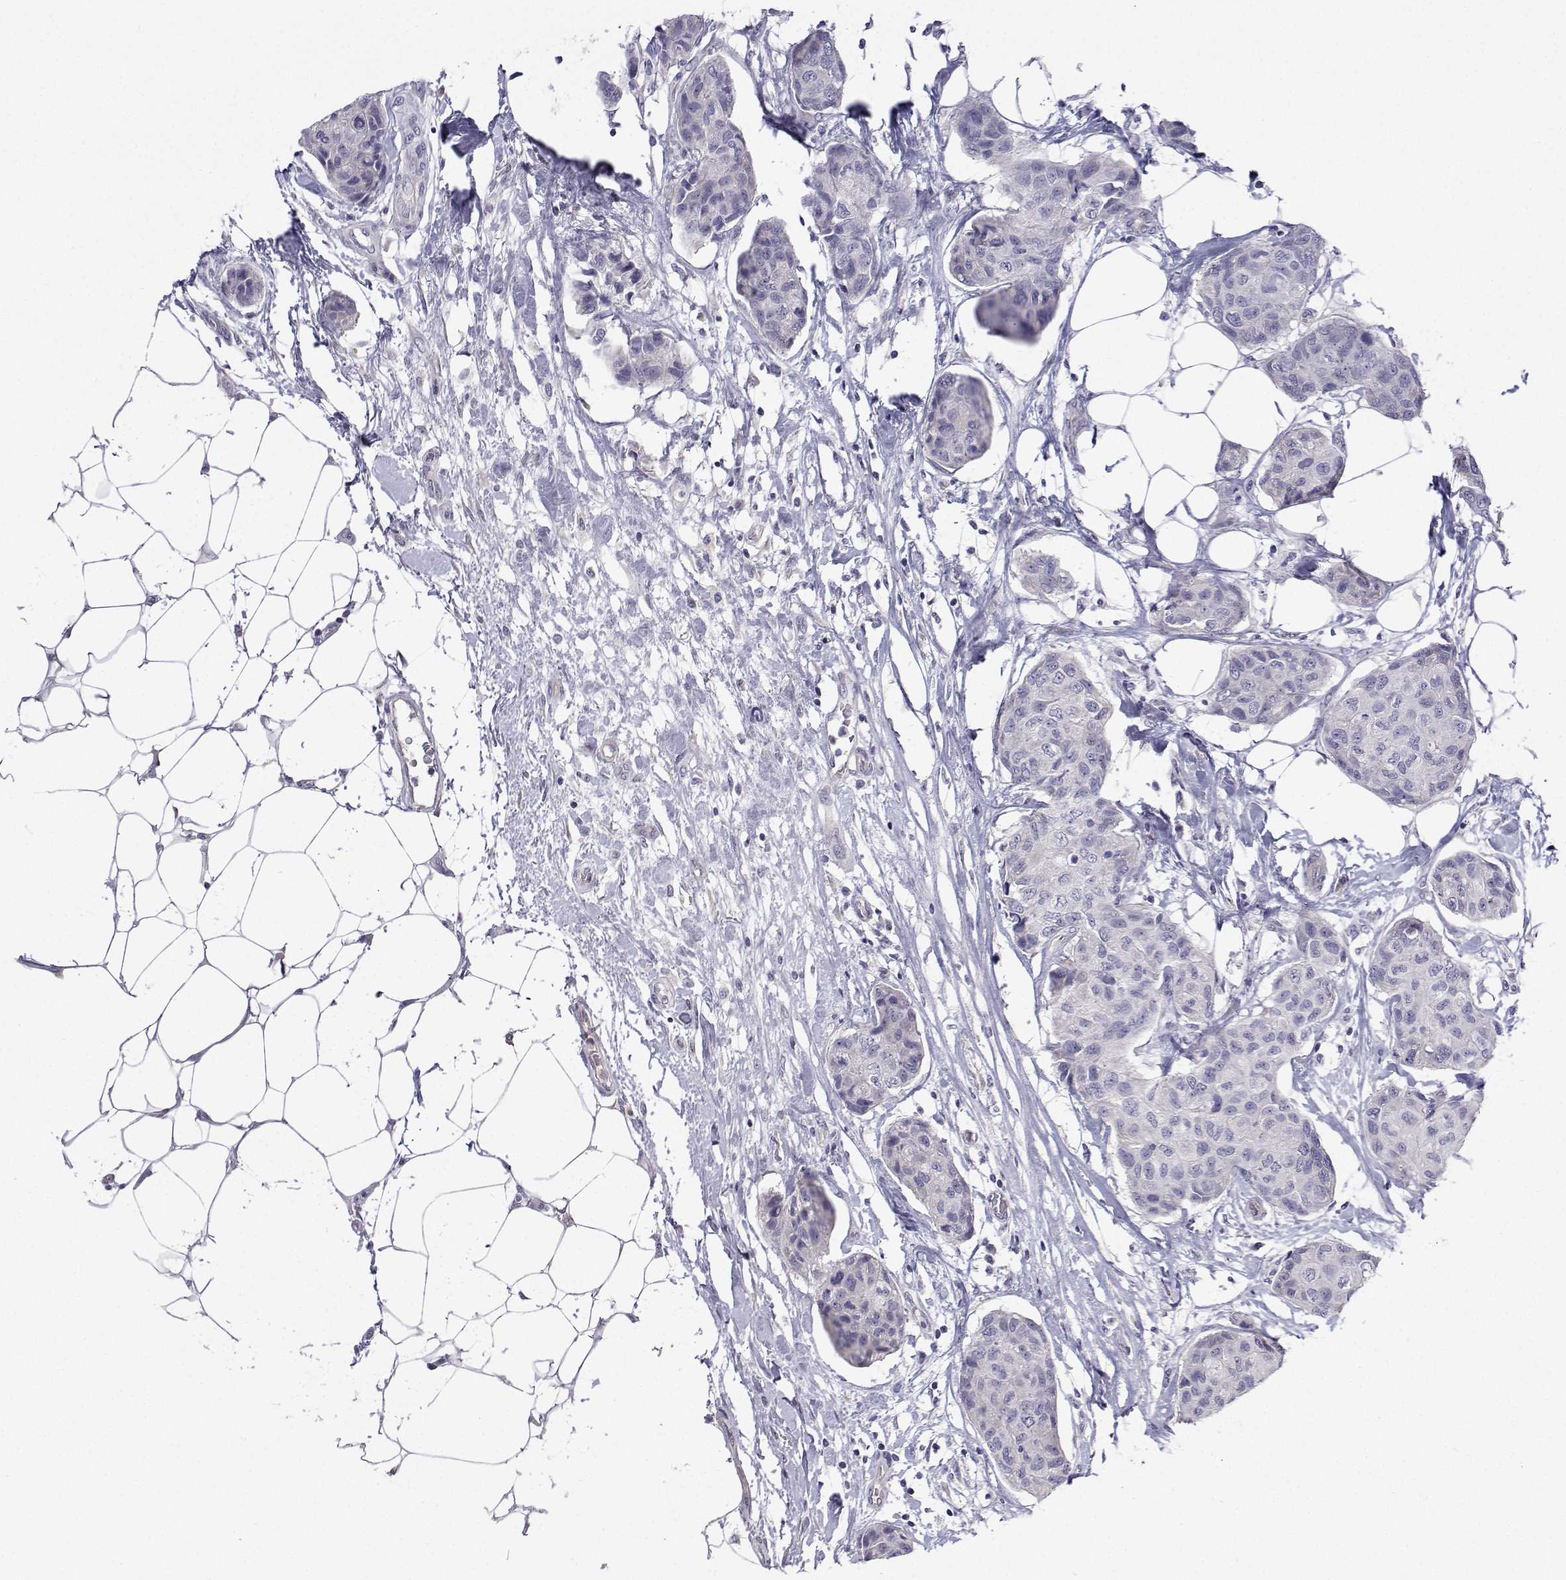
{"staining": {"intensity": "negative", "quantity": "none", "location": "none"}, "tissue": "breast cancer", "cell_type": "Tumor cells", "image_type": "cancer", "snomed": [{"axis": "morphology", "description": "Duct carcinoma"}, {"axis": "topography", "description": "Breast"}], "caption": "A histopathology image of breast cancer stained for a protein reveals no brown staining in tumor cells. (Brightfield microscopy of DAB immunohistochemistry (IHC) at high magnification).", "gene": "ANKRD65", "patient": {"sex": "female", "age": 80}}